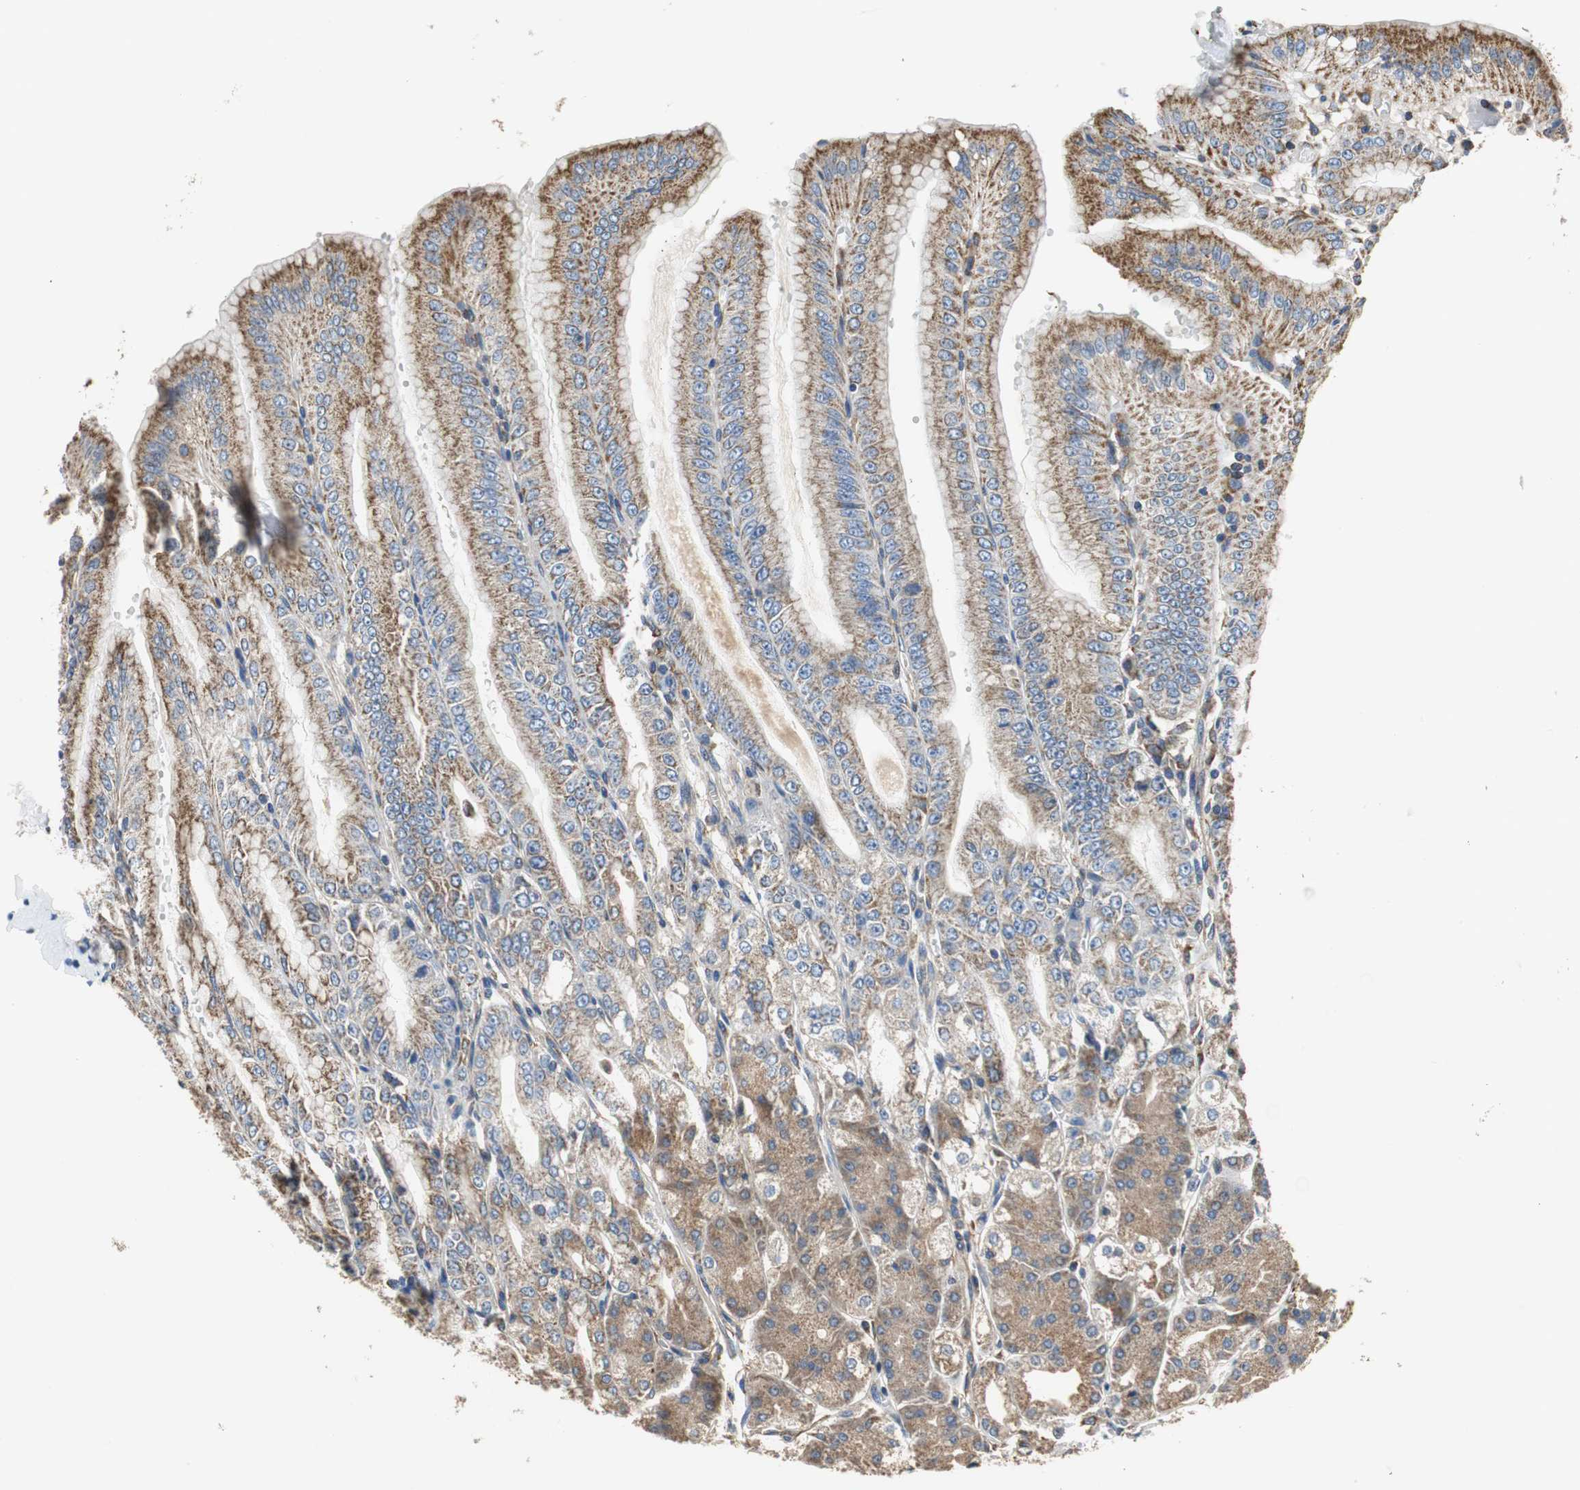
{"staining": {"intensity": "moderate", "quantity": ">75%", "location": "cytoplasmic/membranous"}, "tissue": "stomach", "cell_type": "Glandular cells", "image_type": "normal", "snomed": [{"axis": "morphology", "description": "Normal tissue, NOS"}, {"axis": "topography", "description": "Stomach, lower"}], "caption": "Glandular cells show medium levels of moderate cytoplasmic/membranous staining in about >75% of cells in normal stomach.", "gene": "GSTK1", "patient": {"sex": "male", "age": 71}}